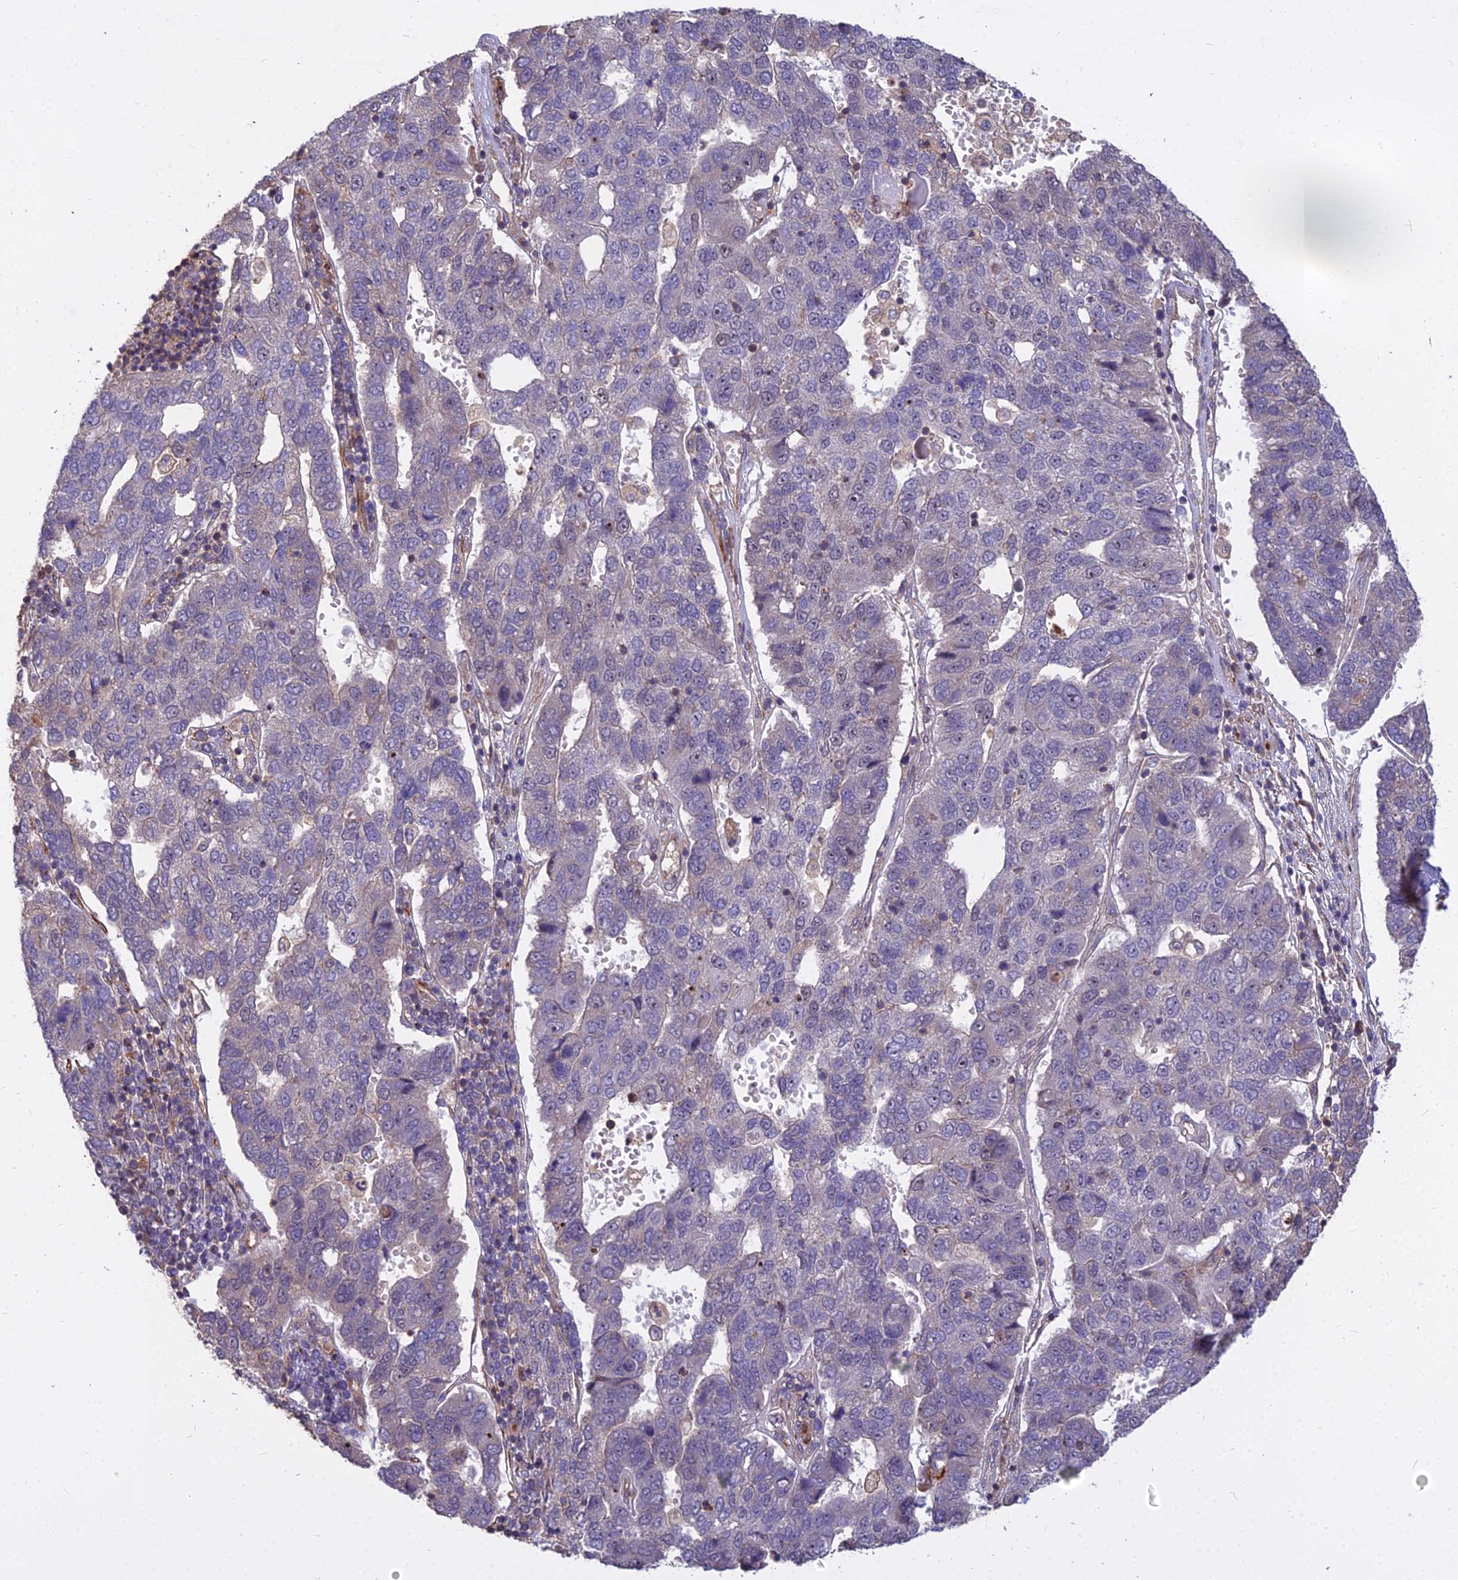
{"staining": {"intensity": "negative", "quantity": "none", "location": "none"}, "tissue": "pancreatic cancer", "cell_type": "Tumor cells", "image_type": "cancer", "snomed": [{"axis": "morphology", "description": "Adenocarcinoma, NOS"}, {"axis": "topography", "description": "Pancreas"}], "caption": "IHC image of human pancreatic cancer stained for a protein (brown), which displays no staining in tumor cells.", "gene": "TCEA3", "patient": {"sex": "female", "age": 61}}